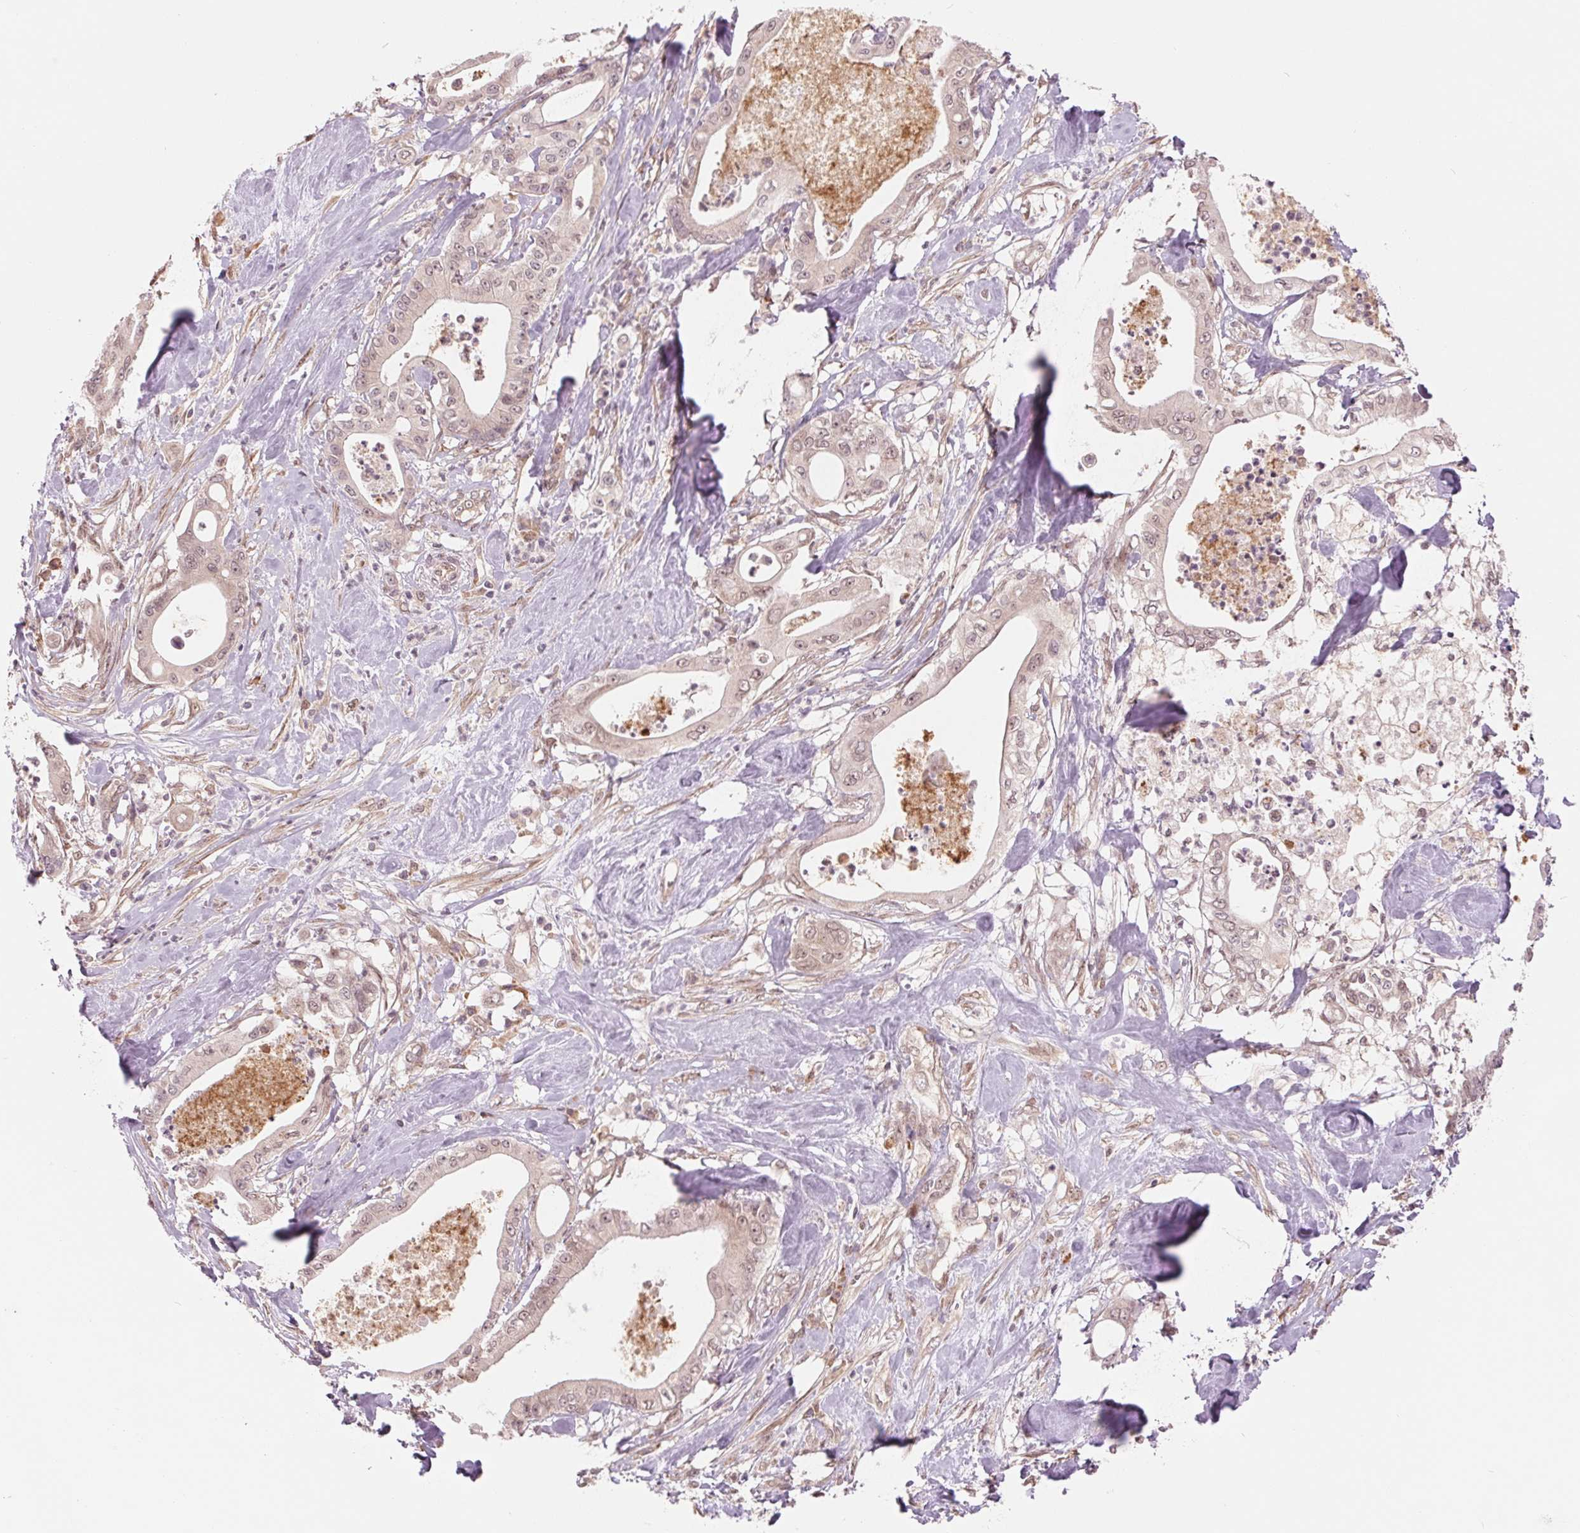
{"staining": {"intensity": "weak", "quantity": "<25%", "location": "nuclear"}, "tissue": "pancreatic cancer", "cell_type": "Tumor cells", "image_type": "cancer", "snomed": [{"axis": "morphology", "description": "Adenocarcinoma, NOS"}, {"axis": "topography", "description": "Pancreas"}], "caption": "Human adenocarcinoma (pancreatic) stained for a protein using immunohistochemistry demonstrates no staining in tumor cells.", "gene": "ERI3", "patient": {"sex": "male", "age": 71}}